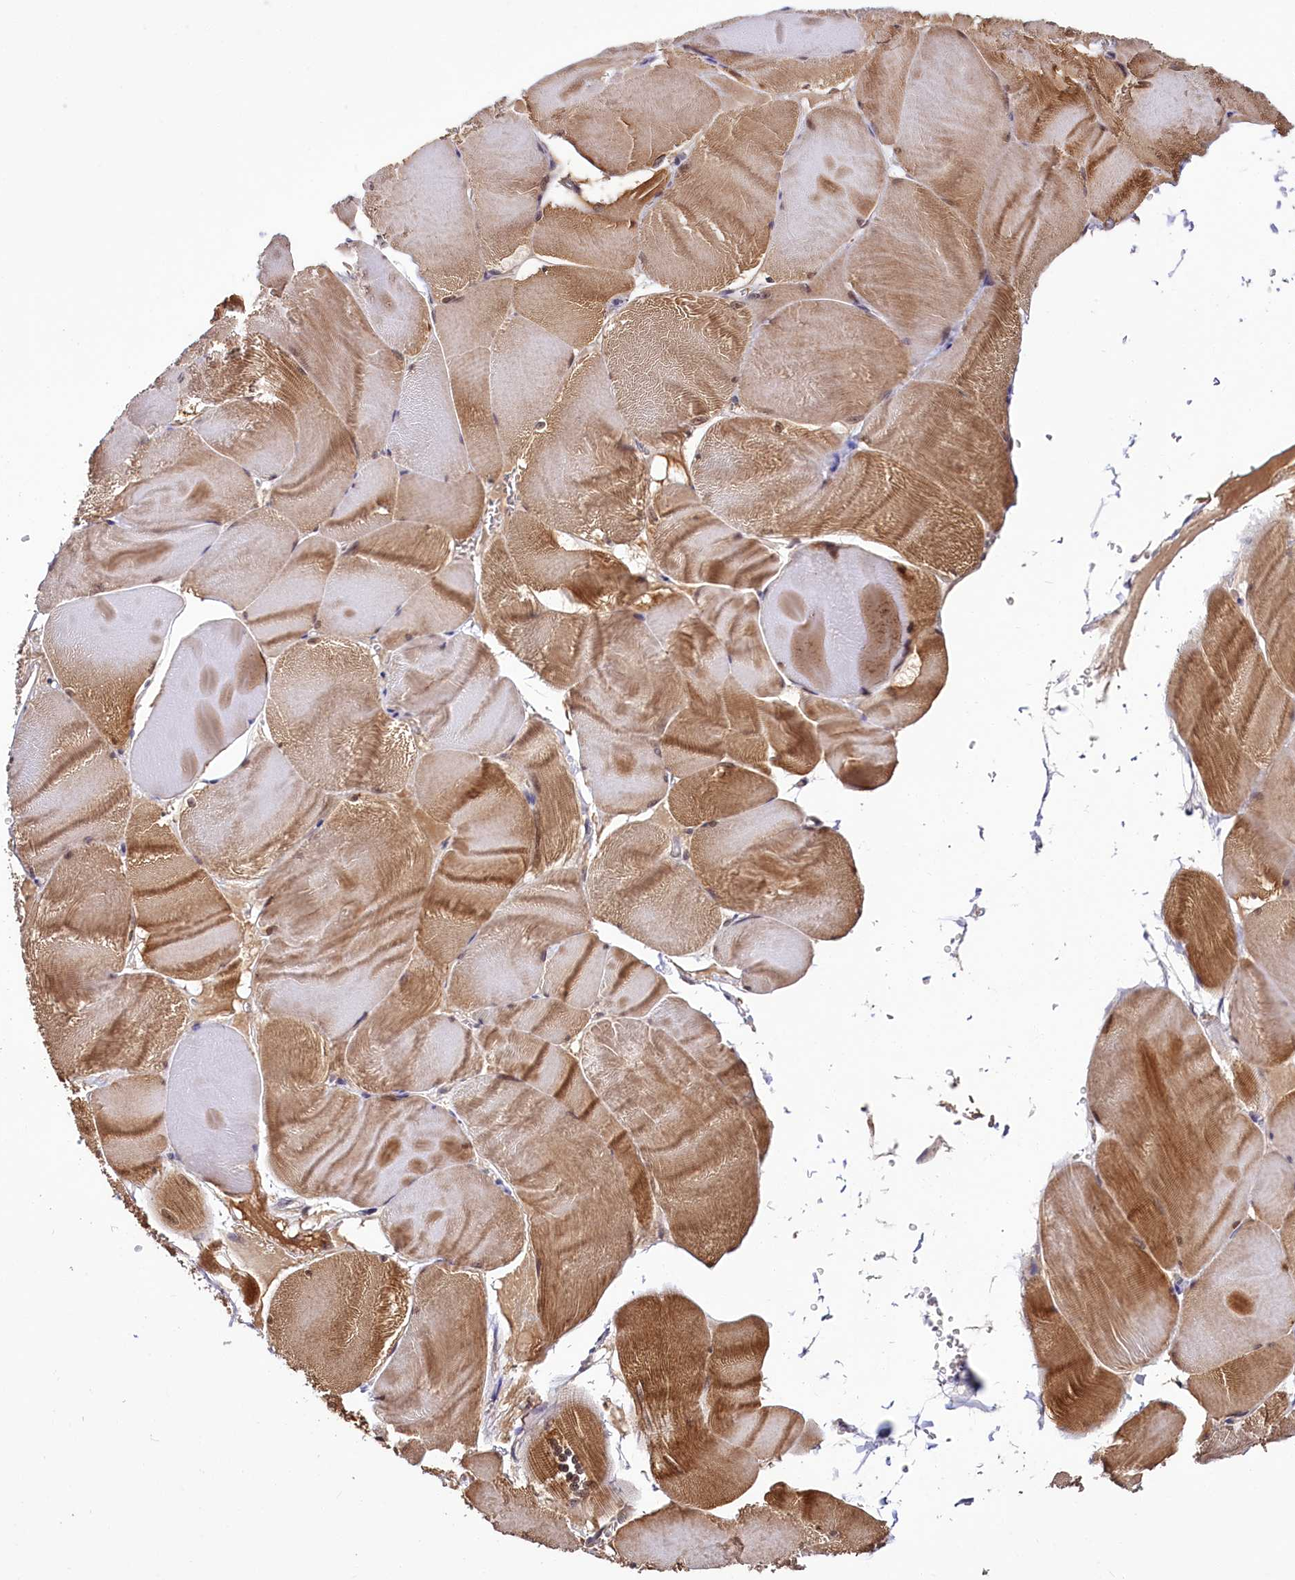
{"staining": {"intensity": "strong", "quantity": "25%-75%", "location": "cytoplasmic/membranous"}, "tissue": "skeletal muscle", "cell_type": "Myocytes", "image_type": "normal", "snomed": [{"axis": "morphology", "description": "Normal tissue, NOS"}, {"axis": "morphology", "description": "Basal cell carcinoma"}, {"axis": "topography", "description": "Skeletal muscle"}], "caption": "Myocytes show high levels of strong cytoplasmic/membranous positivity in about 25%-75% of cells in benign skeletal muscle. Immunohistochemistry stains the protein in brown and the nuclei are stained blue.", "gene": "UBE3A", "patient": {"sex": "female", "age": 64}}